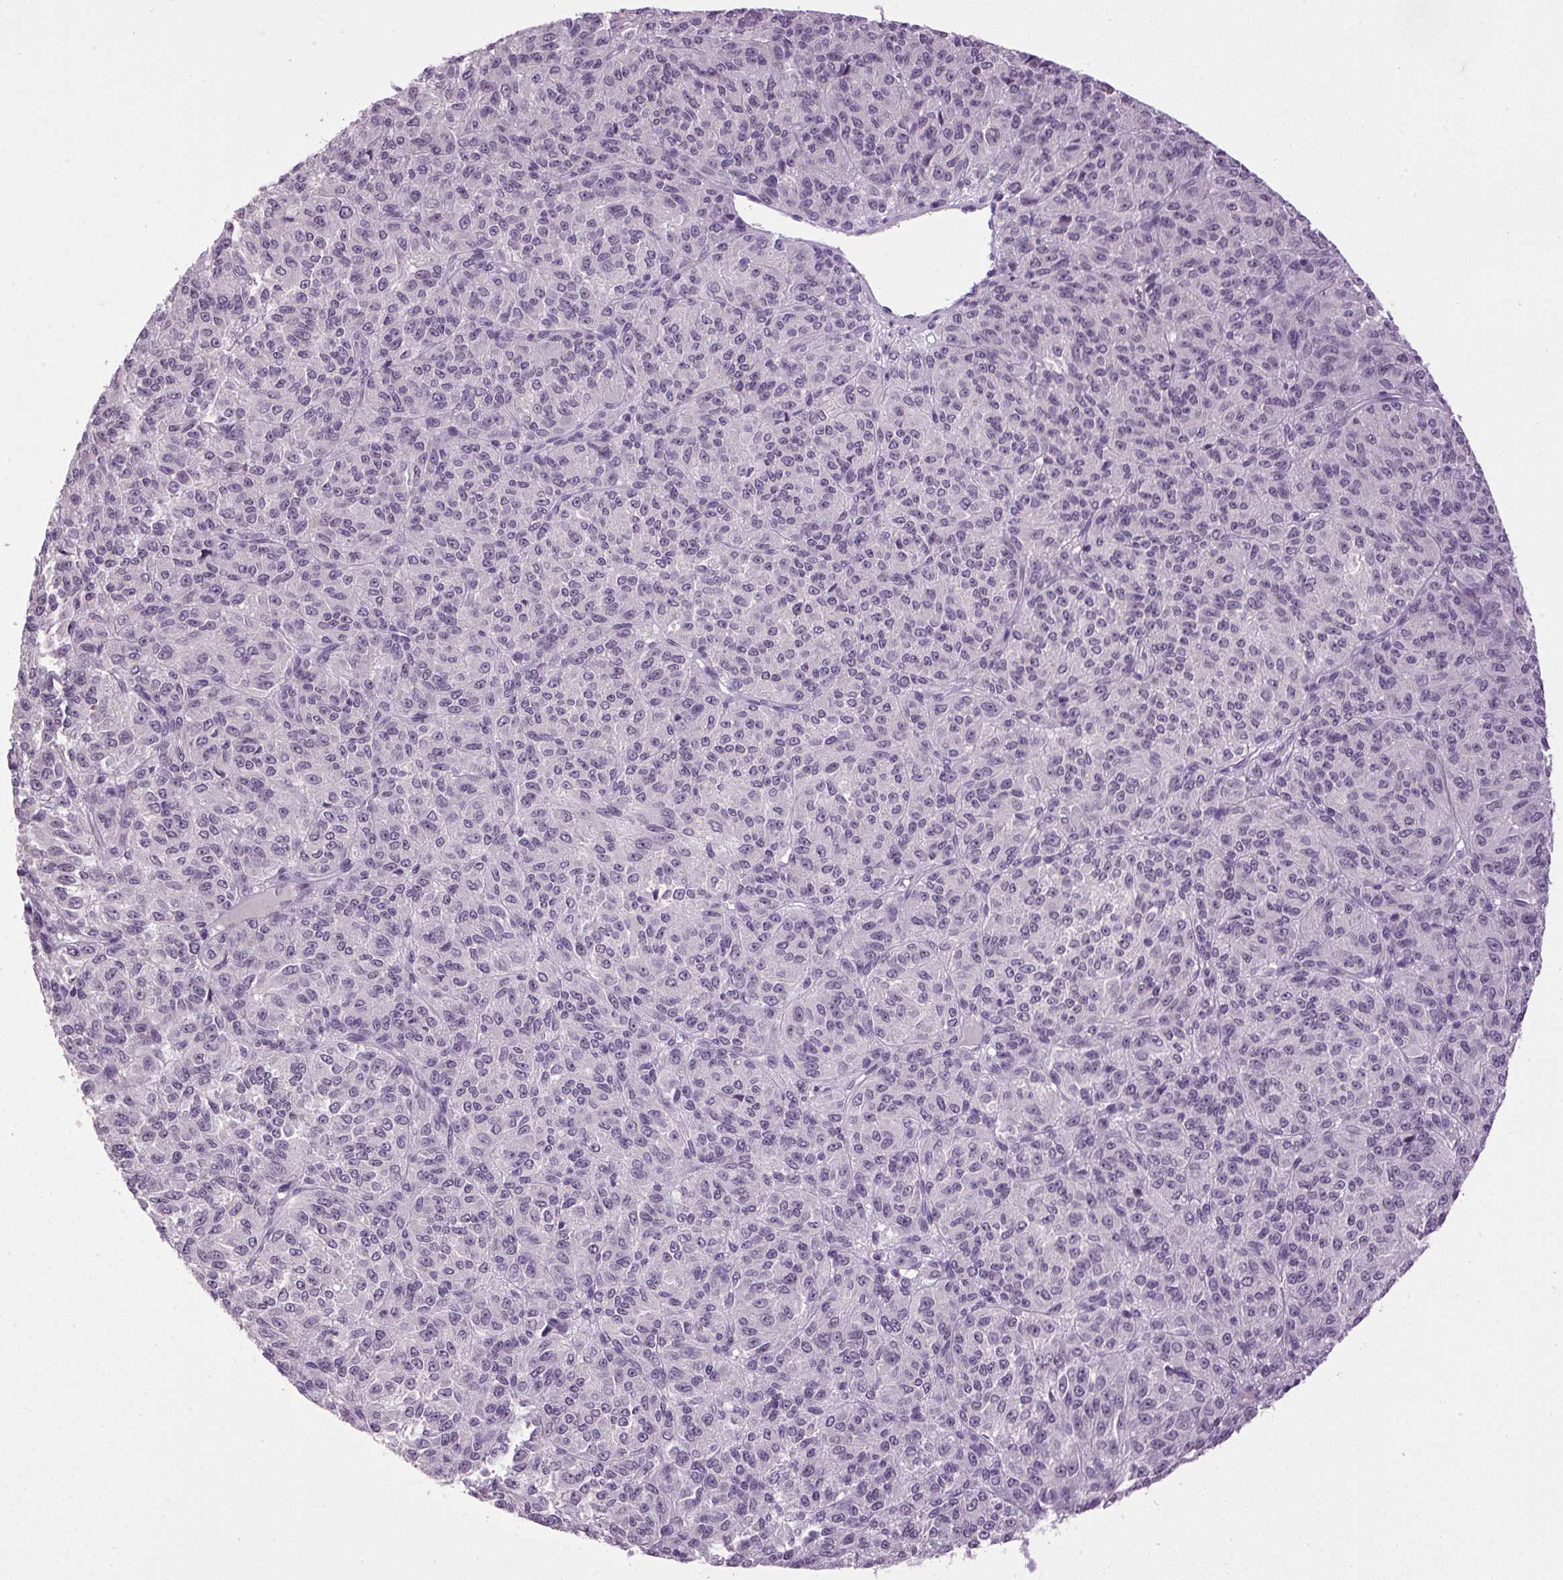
{"staining": {"intensity": "negative", "quantity": "none", "location": "none"}, "tissue": "melanoma", "cell_type": "Tumor cells", "image_type": "cancer", "snomed": [{"axis": "morphology", "description": "Malignant melanoma, Metastatic site"}, {"axis": "topography", "description": "Brain"}], "caption": "Histopathology image shows no protein staining in tumor cells of malignant melanoma (metastatic site) tissue.", "gene": "A1CF", "patient": {"sex": "female", "age": 56}}